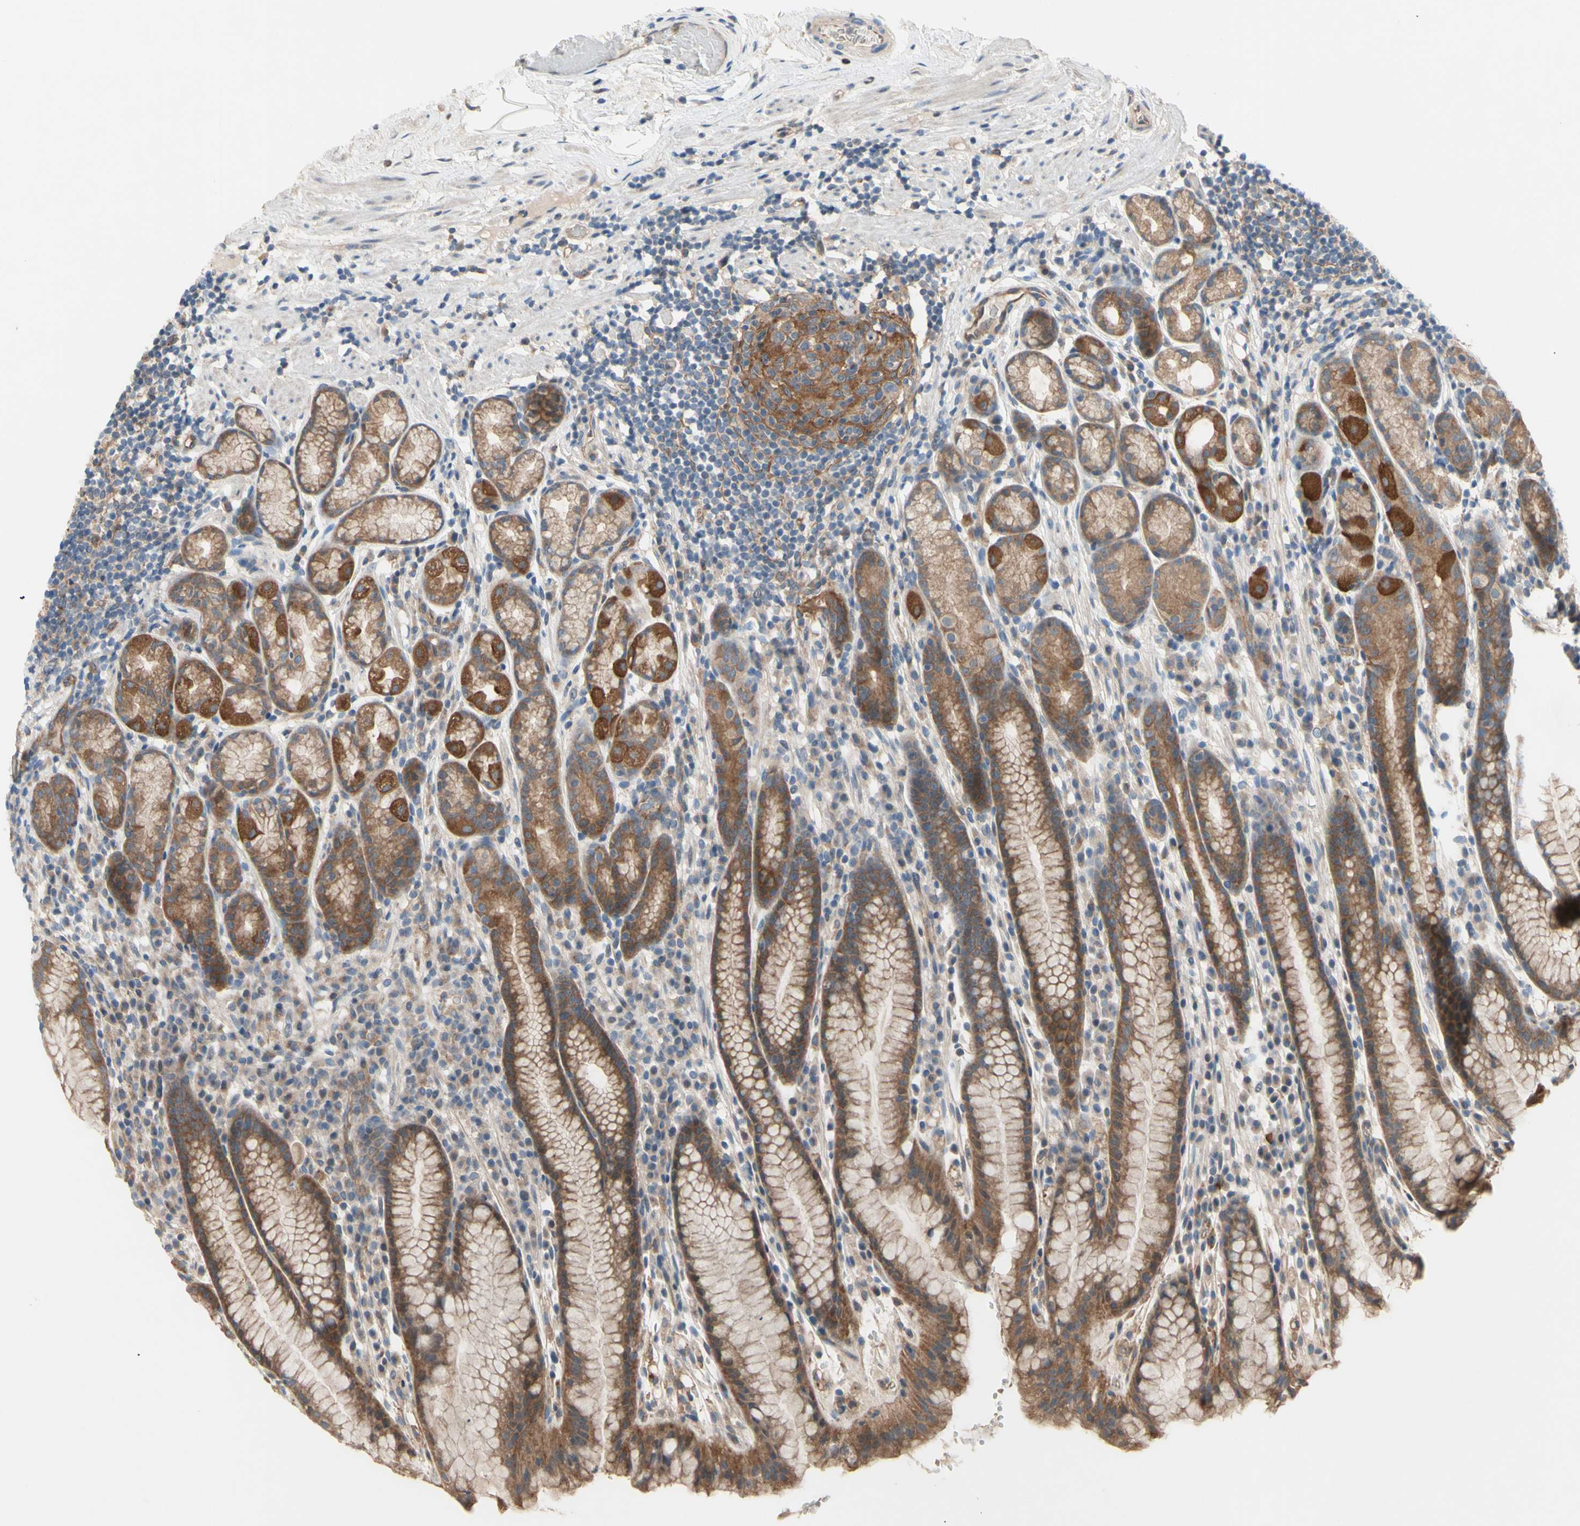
{"staining": {"intensity": "moderate", "quantity": ">75%", "location": "cytoplasmic/membranous"}, "tissue": "stomach", "cell_type": "Glandular cells", "image_type": "normal", "snomed": [{"axis": "morphology", "description": "Normal tissue, NOS"}, {"axis": "topography", "description": "Stomach, lower"}], "caption": "Immunohistochemistry staining of benign stomach, which exhibits medium levels of moderate cytoplasmic/membranous positivity in approximately >75% of glandular cells indicating moderate cytoplasmic/membranous protein positivity. The staining was performed using DAB (brown) for protein detection and nuclei were counterstained in hematoxylin (blue).", "gene": "DYNLRB1", "patient": {"sex": "male", "age": 52}}